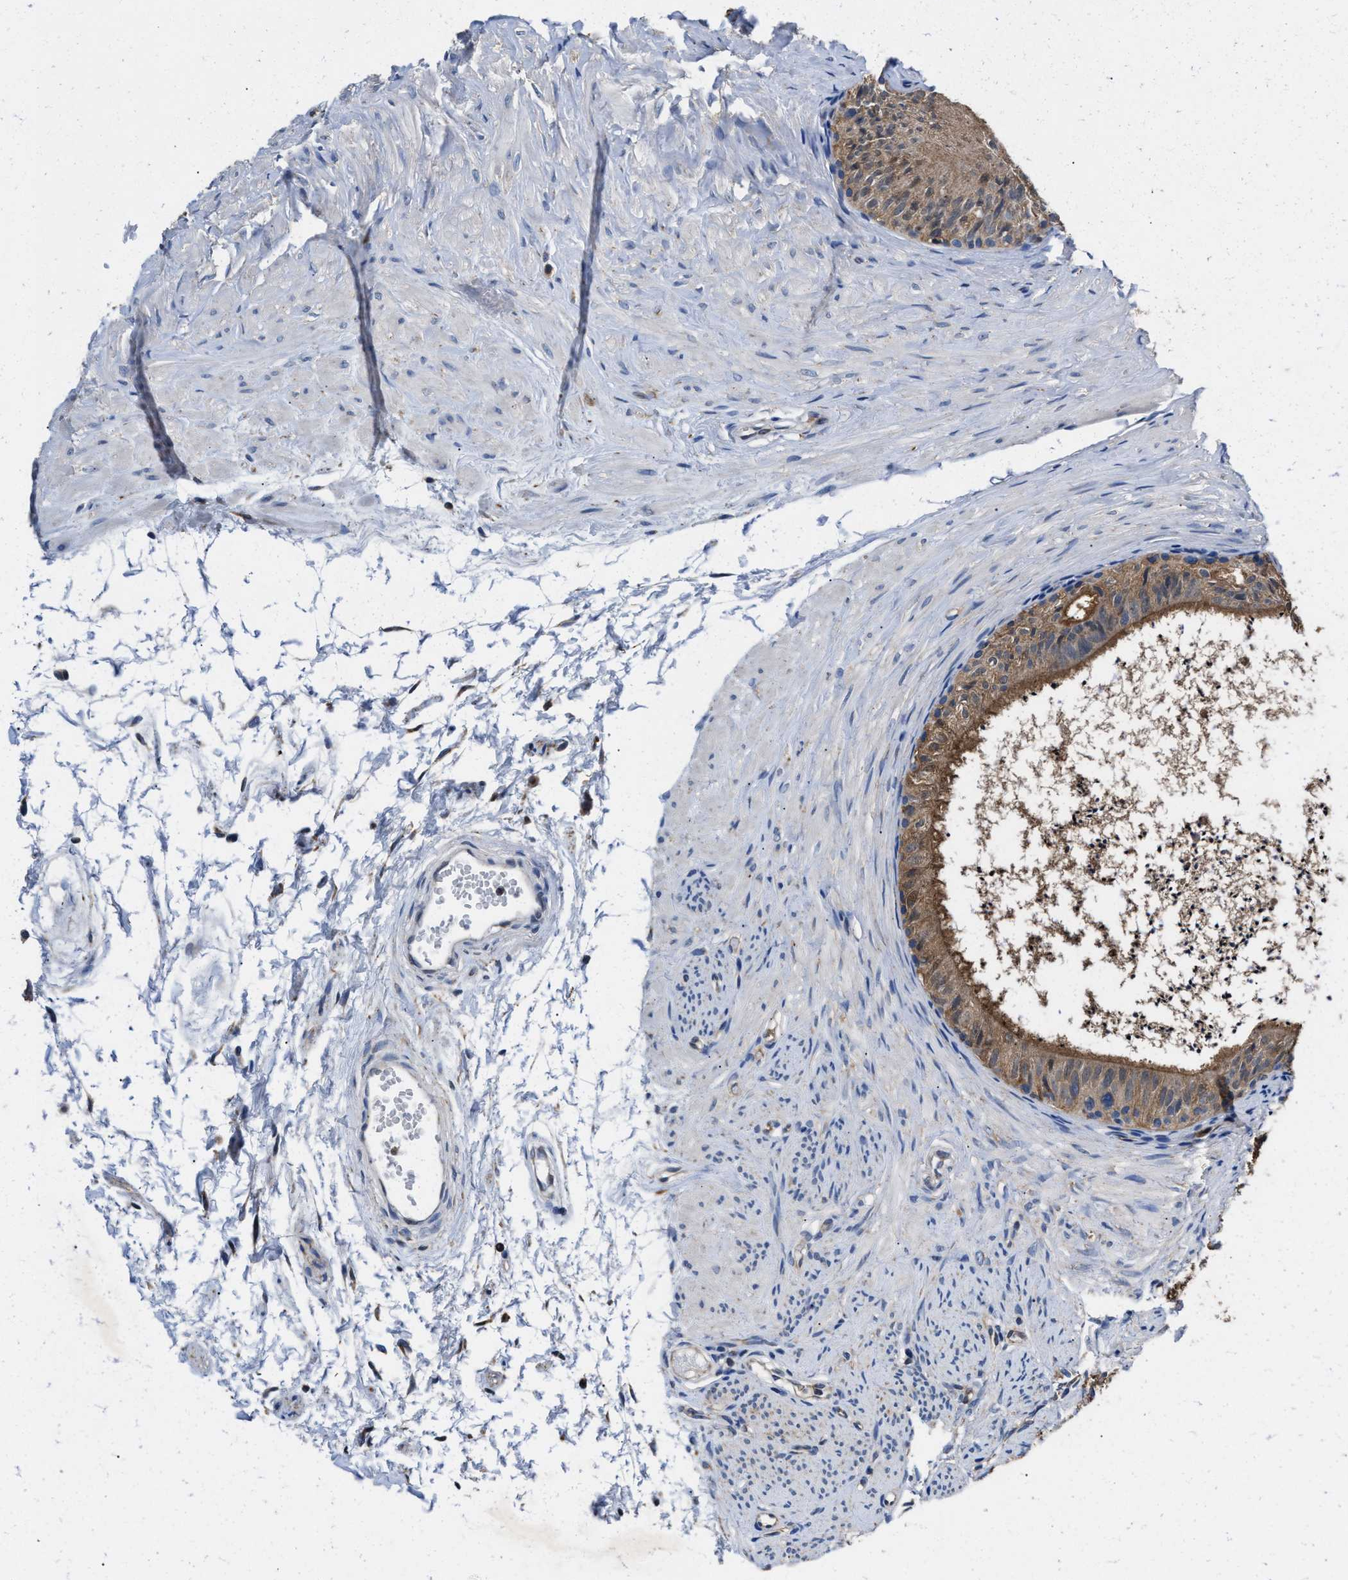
{"staining": {"intensity": "moderate", "quantity": ">75%", "location": "cytoplasmic/membranous"}, "tissue": "epididymis", "cell_type": "Glandular cells", "image_type": "normal", "snomed": [{"axis": "morphology", "description": "Normal tissue, NOS"}, {"axis": "topography", "description": "Epididymis"}], "caption": "An immunohistochemistry (IHC) micrograph of normal tissue is shown. Protein staining in brown shows moderate cytoplasmic/membranous positivity in epididymis within glandular cells. The staining was performed using DAB, with brown indicating positive protein expression. Nuclei are stained blue with hematoxylin.", "gene": "ACLY", "patient": {"sex": "male", "age": 56}}